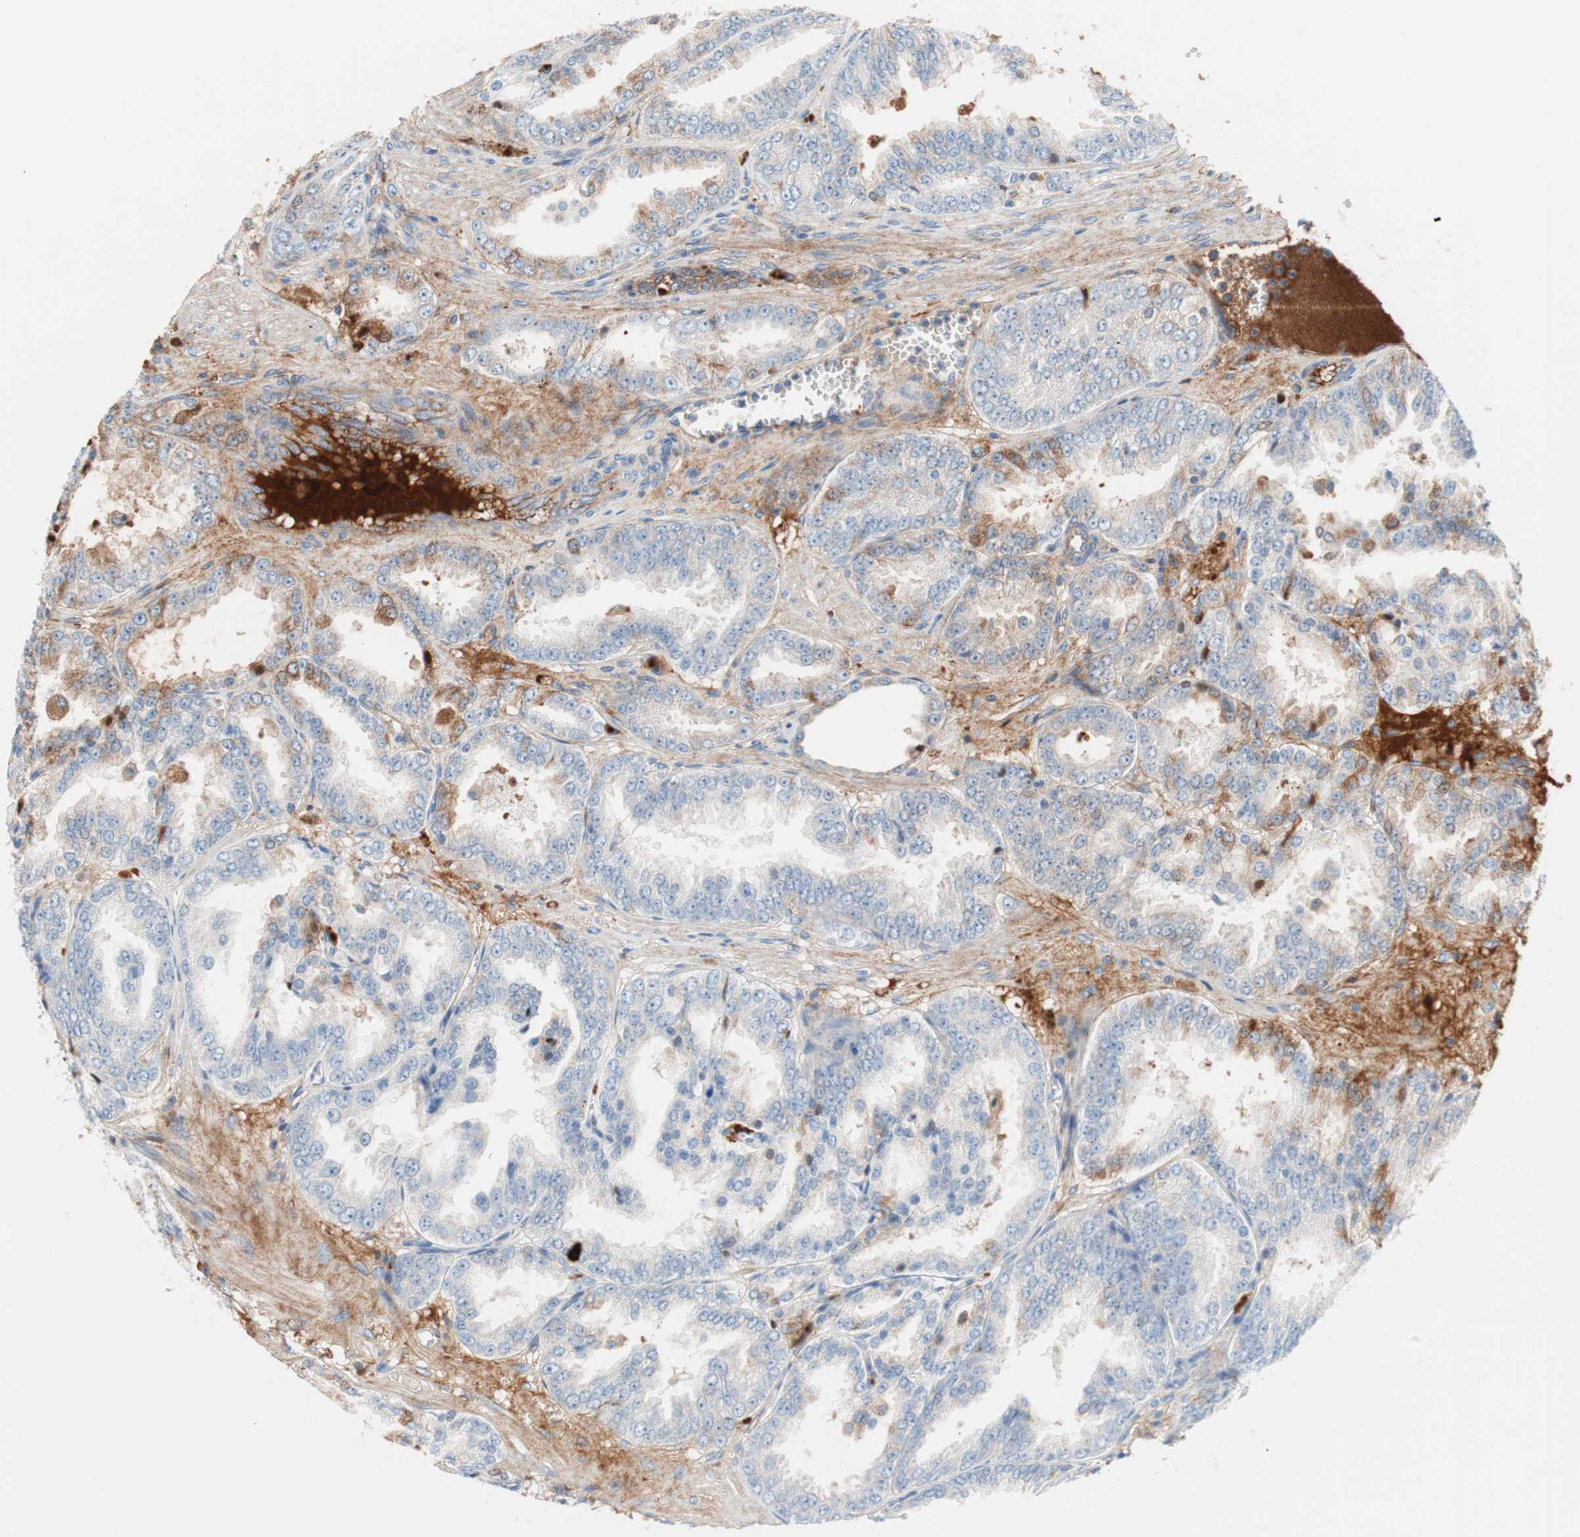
{"staining": {"intensity": "weak", "quantity": "25%-75%", "location": "cytoplasmic/membranous"}, "tissue": "prostate cancer", "cell_type": "Tumor cells", "image_type": "cancer", "snomed": [{"axis": "morphology", "description": "Adenocarcinoma, High grade"}, {"axis": "topography", "description": "Prostate"}], "caption": "DAB (3,3'-diaminobenzidine) immunohistochemical staining of prostate high-grade adenocarcinoma exhibits weak cytoplasmic/membranous protein staining in approximately 25%-75% of tumor cells.", "gene": "RBP4", "patient": {"sex": "male", "age": 61}}